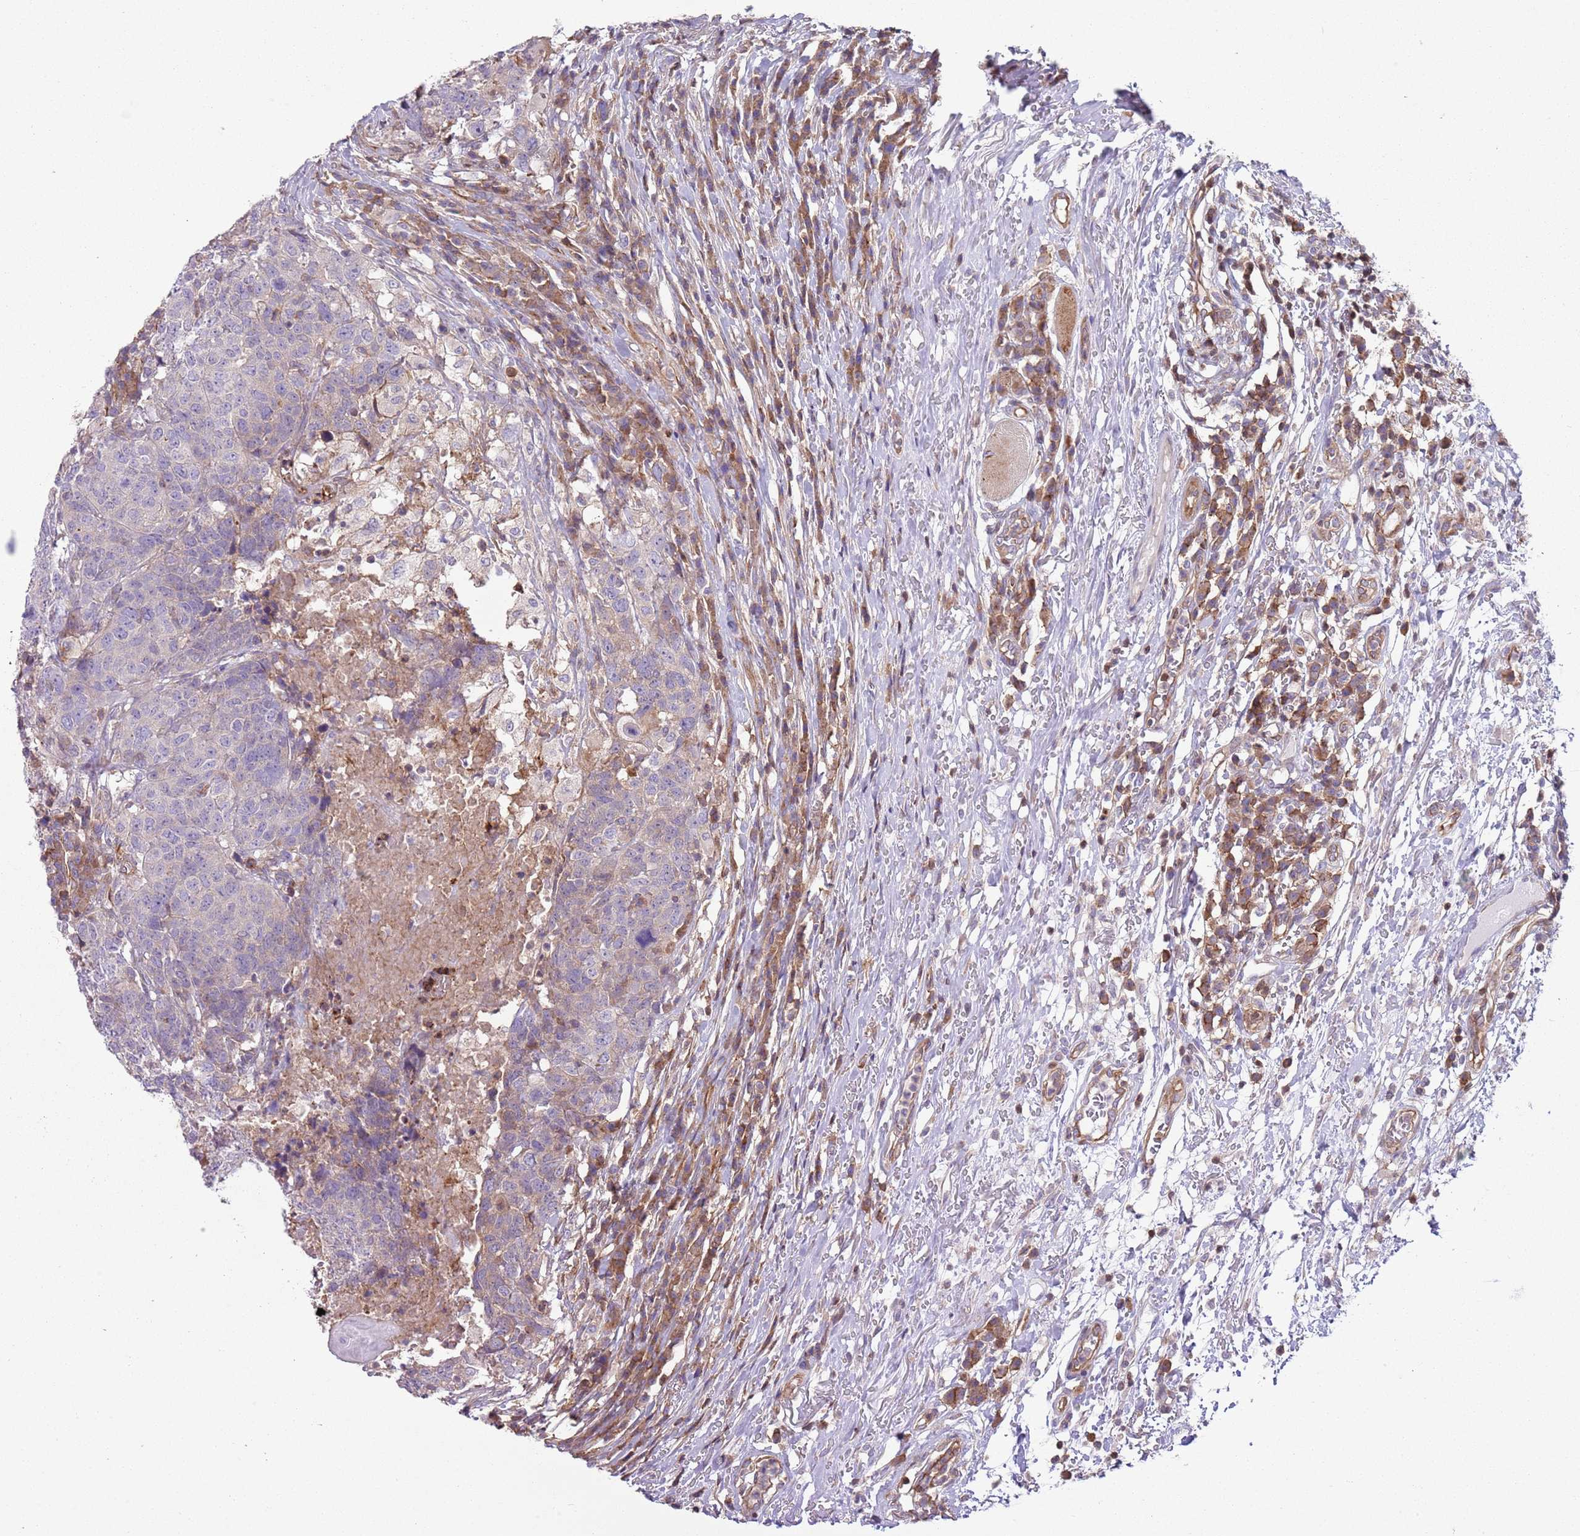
{"staining": {"intensity": "negative", "quantity": "none", "location": "none"}, "tissue": "head and neck cancer", "cell_type": "Tumor cells", "image_type": "cancer", "snomed": [{"axis": "morphology", "description": "Normal tissue, NOS"}, {"axis": "morphology", "description": "Squamous cell carcinoma, NOS"}, {"axis": "topography", "description": "Skeletal muscle"}, {"axis": "topography", "description": "Vascular tissue"}, {"axis": "topography", "description": "Peripheral nerve tissue"}, {"axis": "topography", "description": "Head-Neck"}], "caption": "An image of head and neck squamous cell carcinoma stained for a protein exhibits no brown staining in tumor cells.", "gene": "GNAI3", "patient": {"sex": "male", "age": 66}}